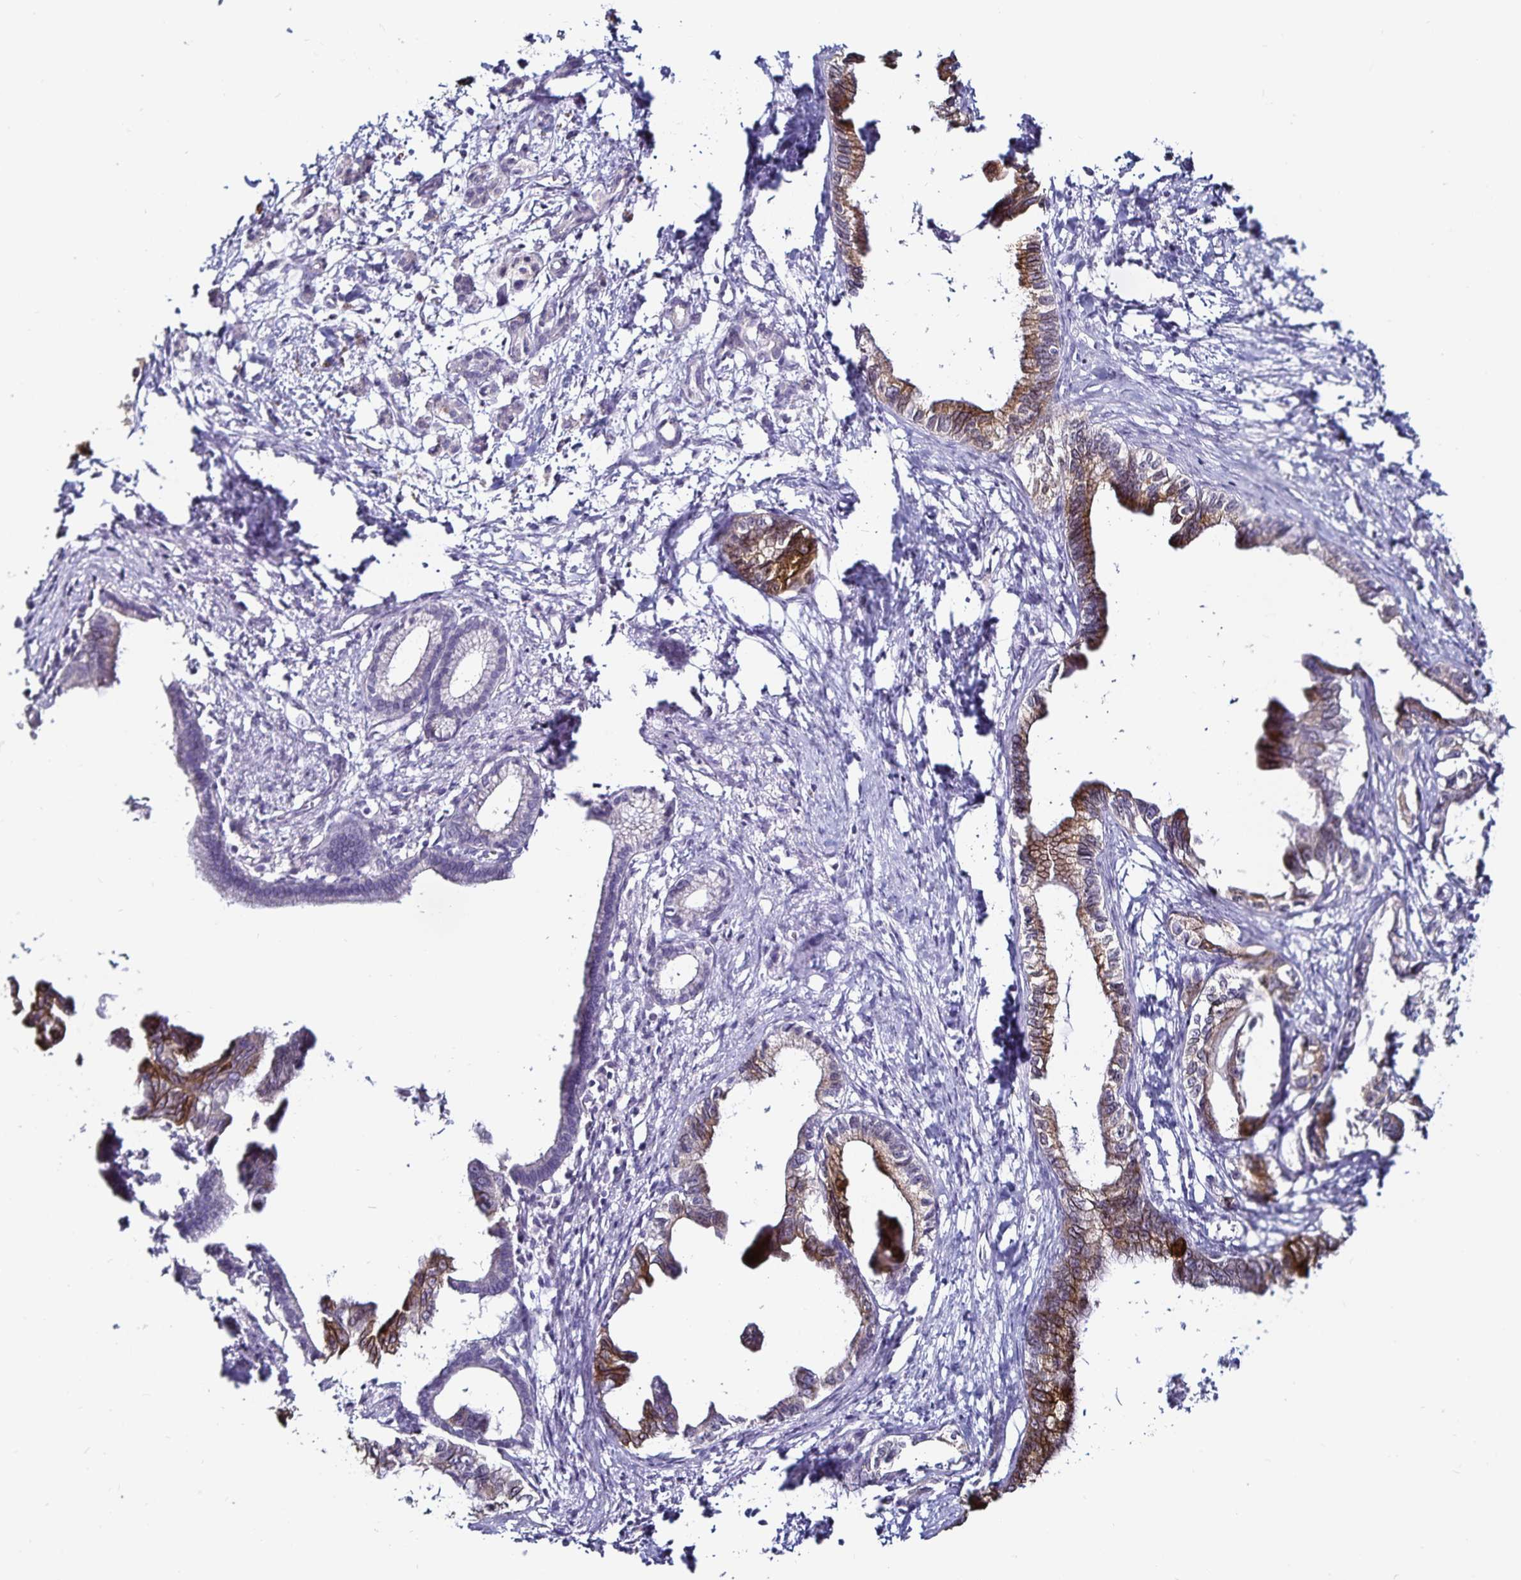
{"staining": {"intensity": "moderate", "quantity": ">75%", "location": "cytoplasmic/membranous"}, "tissue": "pancreatic cancer", "cell_type": "Tumor cells", "image_type": "cancer", "snomed": [{"axis": "morphology", "description": "Adenocarcinoma, NOS"}, {"axis": "topography", "description": "Pancreas"}], "caption": "Immunohistochemistry histopathology image of human pancreatic cancer stained for a protein (brown), which shows medium levels of moderate cytoplasmic/membranous expression in approximately >75% of tumor cells.", "gene": "ACSL5", "patient": {"sex": "male", "age": 61}}